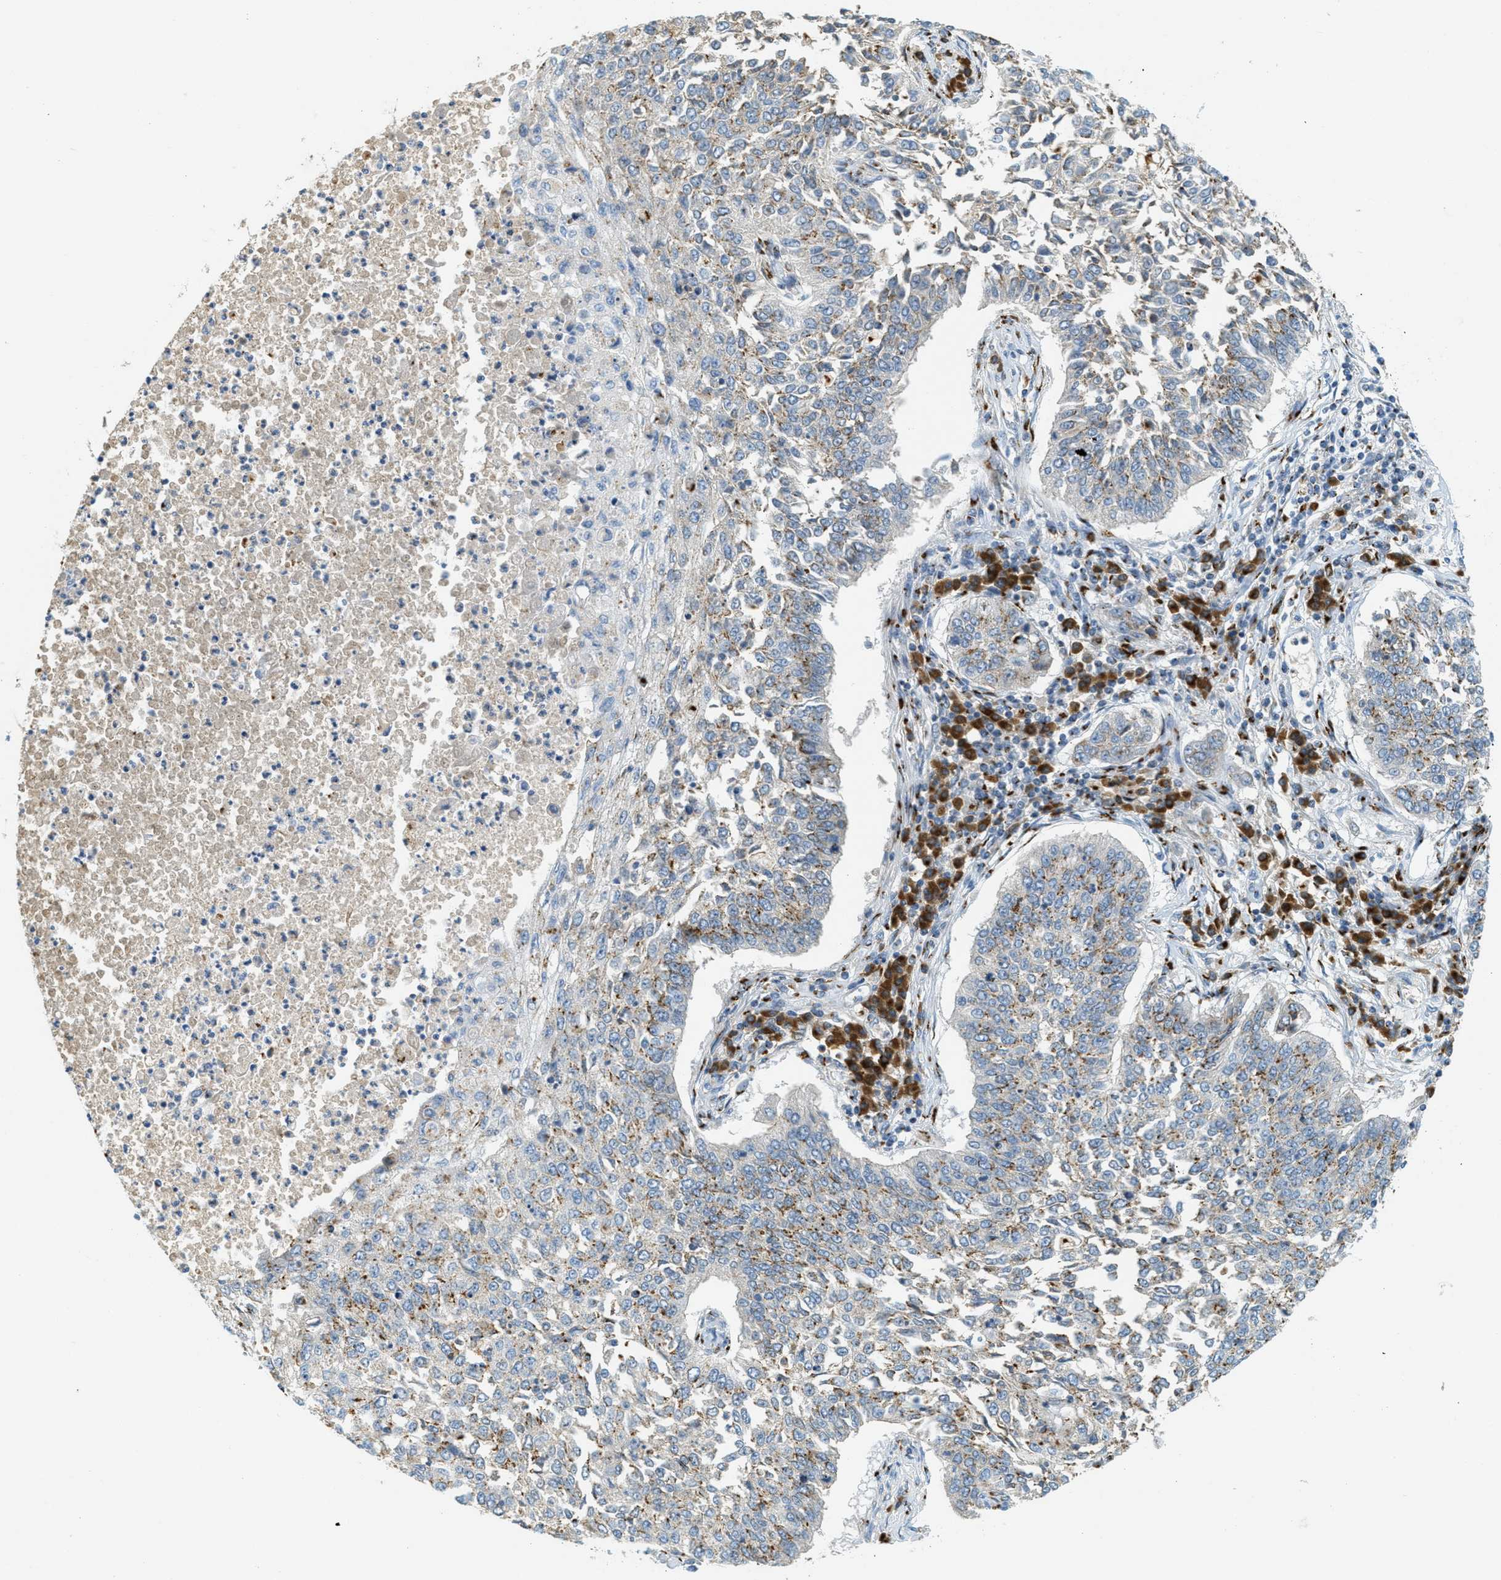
{"staining": {"intensity": "moderate", "quantity": "<25%", "location": "cytoplasmic/membranous"}, "tissue": "lung cancer", "cell_type": "Tumor cells", "image_type": "cancer", "snomed": [{"axis": "morphology", "description": "Normal tissue, NOS"}, {"axis": "morphology", "description": "Squamous cell carcinoma, NOS"}, {"axis": "topography", "description": "Cartilage tissue"}, {"axis": "topography", "description": "Bronchus"}, {"axis": "topography", "description": "Lung"}], "caption": "Immunohistochemical staining of human squamous cell carcinoma (lung) exhibits low levels of moderate cytoplasmic/membranous protein positivity in approximately <25% of tumor cells.", "gene": "ENTPD4", "patient": {"sex": "female", "age": 49}}